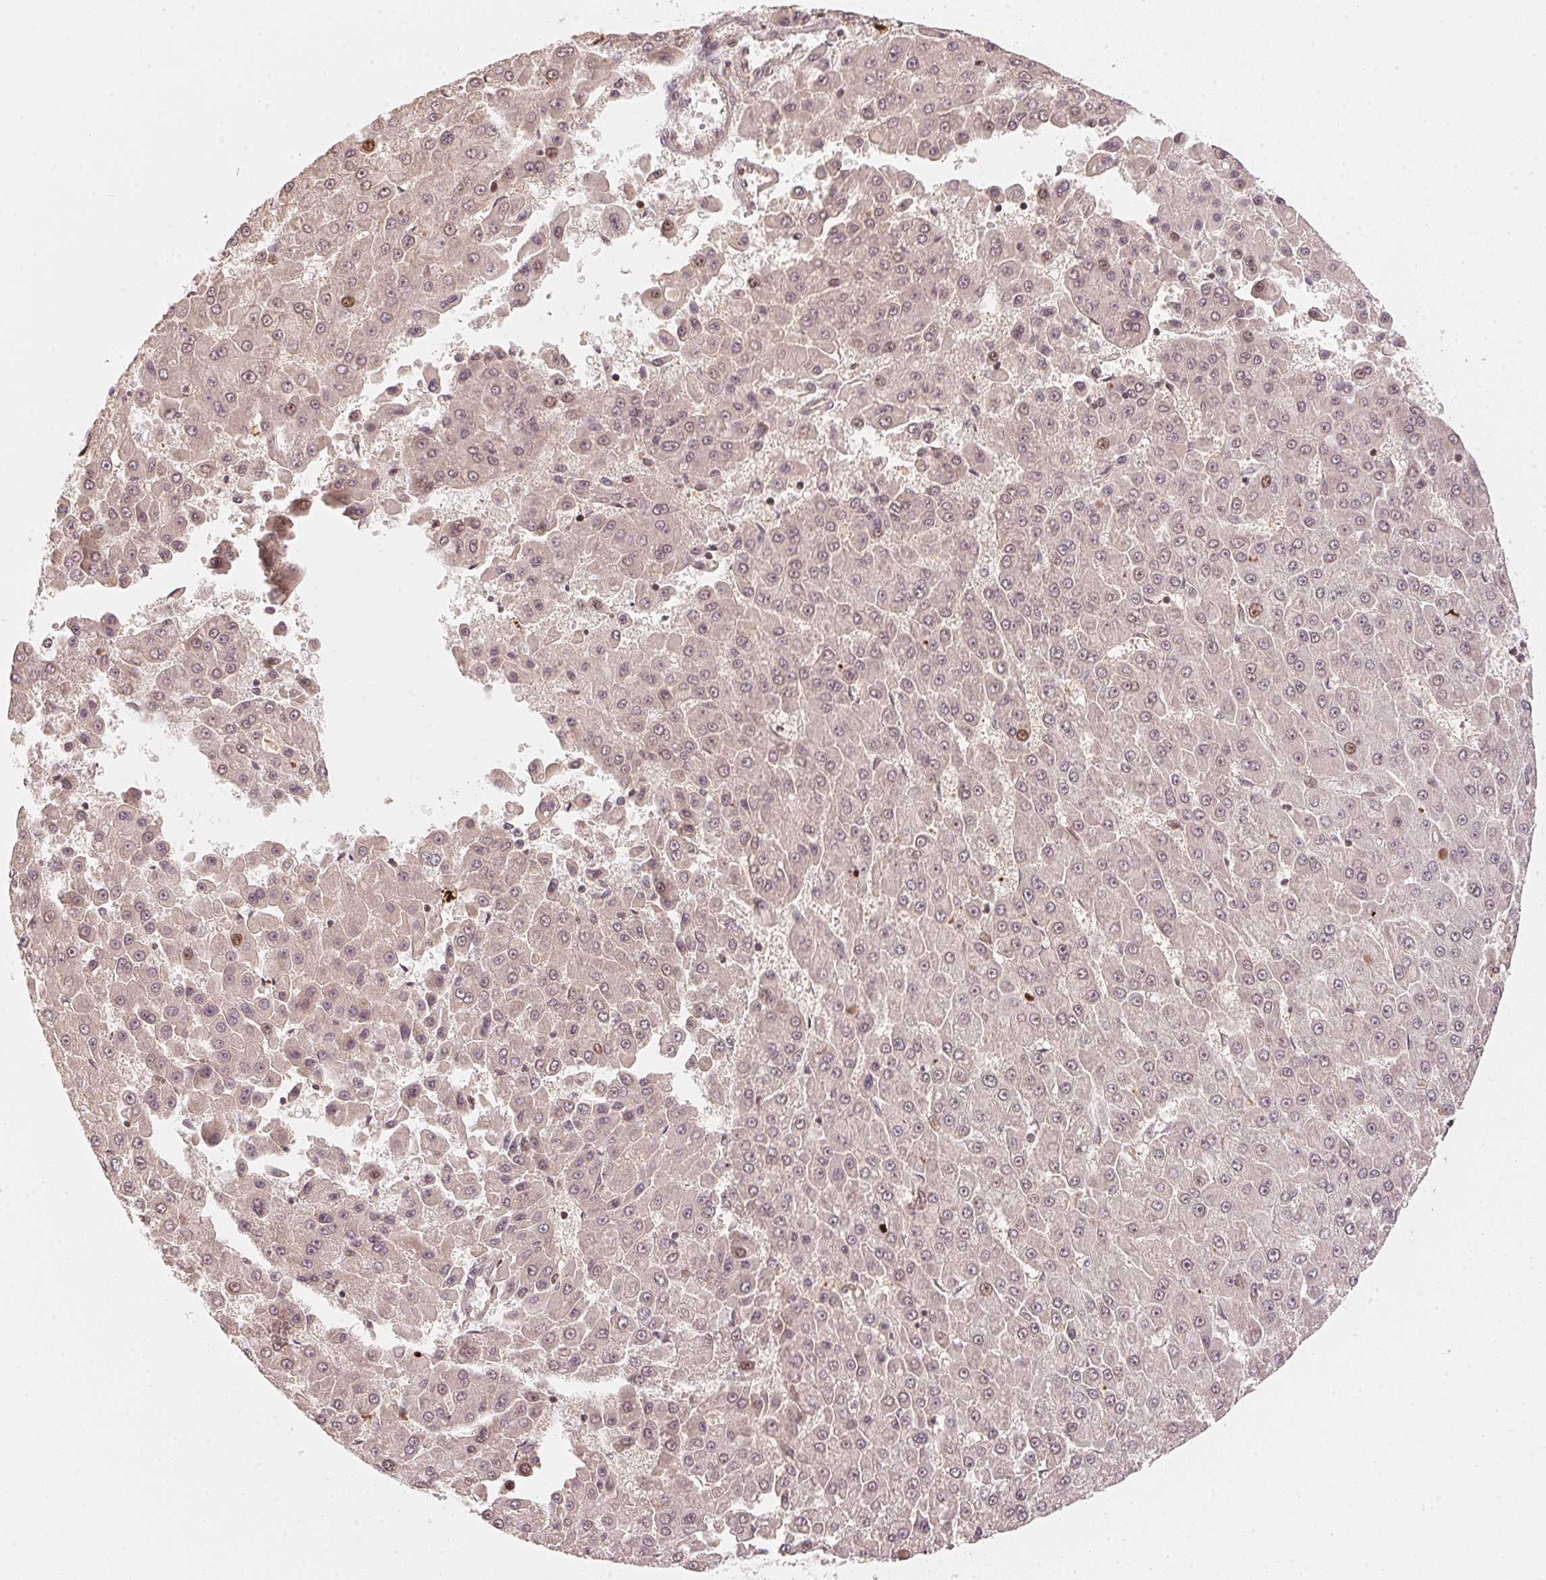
{"staining": {"intensity": "weak", "quantity": "25%-75%", "location": "nuclear"}, "tissue": "liver cancer", "cell_type": "Tumor cells", "image_type": "cancer", "snomed": [{"axis": "morphology", "description": "Carcinoma, Hepatocellular, NOS"}, {"axis": "topography", "description": "Liver"}], "caption": "Brown immunohistochemical staining in liver hepatocellular carcinoma demonstrates weak nuclear positivity in approximately 25%-75% of tumor cells. The staining was performed using DAB (3,3'-diaminobenzidine) to visualize the protein expression in brown, while the nuclei were stained in blue with hematoxylin (Magnification: 20x).", "gene": "UBE2L3", "patient": {"sex": "male", "age": 78}}